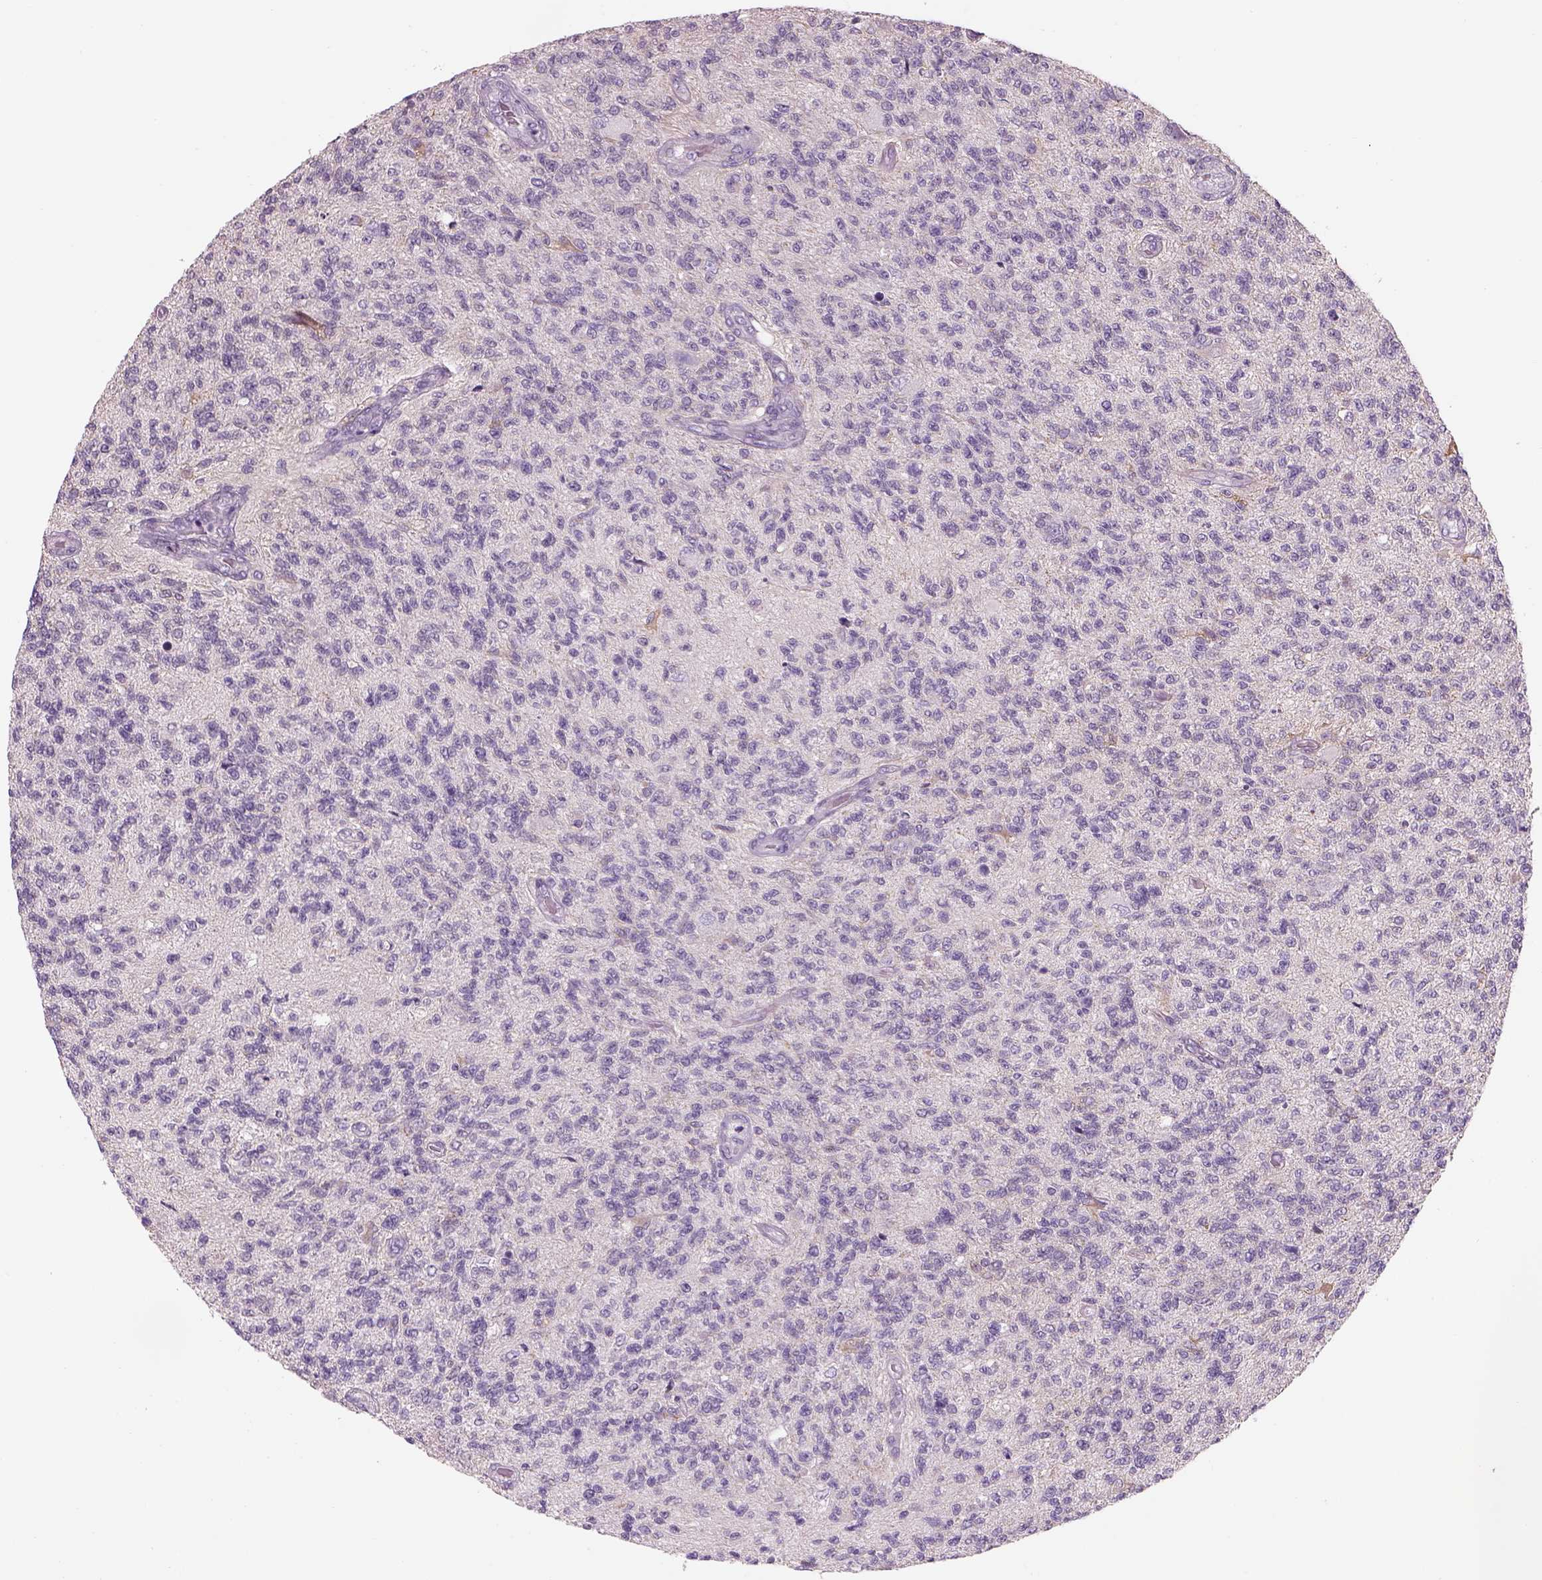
{"staining": {"intensity": "negative", "quantity": "none", "location": "none"}, "tissue": "glioma", "cell_type": "Tumor cells", "image_type": "cancer", "snomed": [{"axis": "morphology", "description": "Glioma, malignant, High grade"}, {"axis": "topography", "description": "Brain"}], "caption": "High power microscopy image of an IHC photomicrograph of glioma, revealing no significant expression in tumor cells.", "gene": "KCNMB4", "patient": {"sex": "male", "age": 56}}